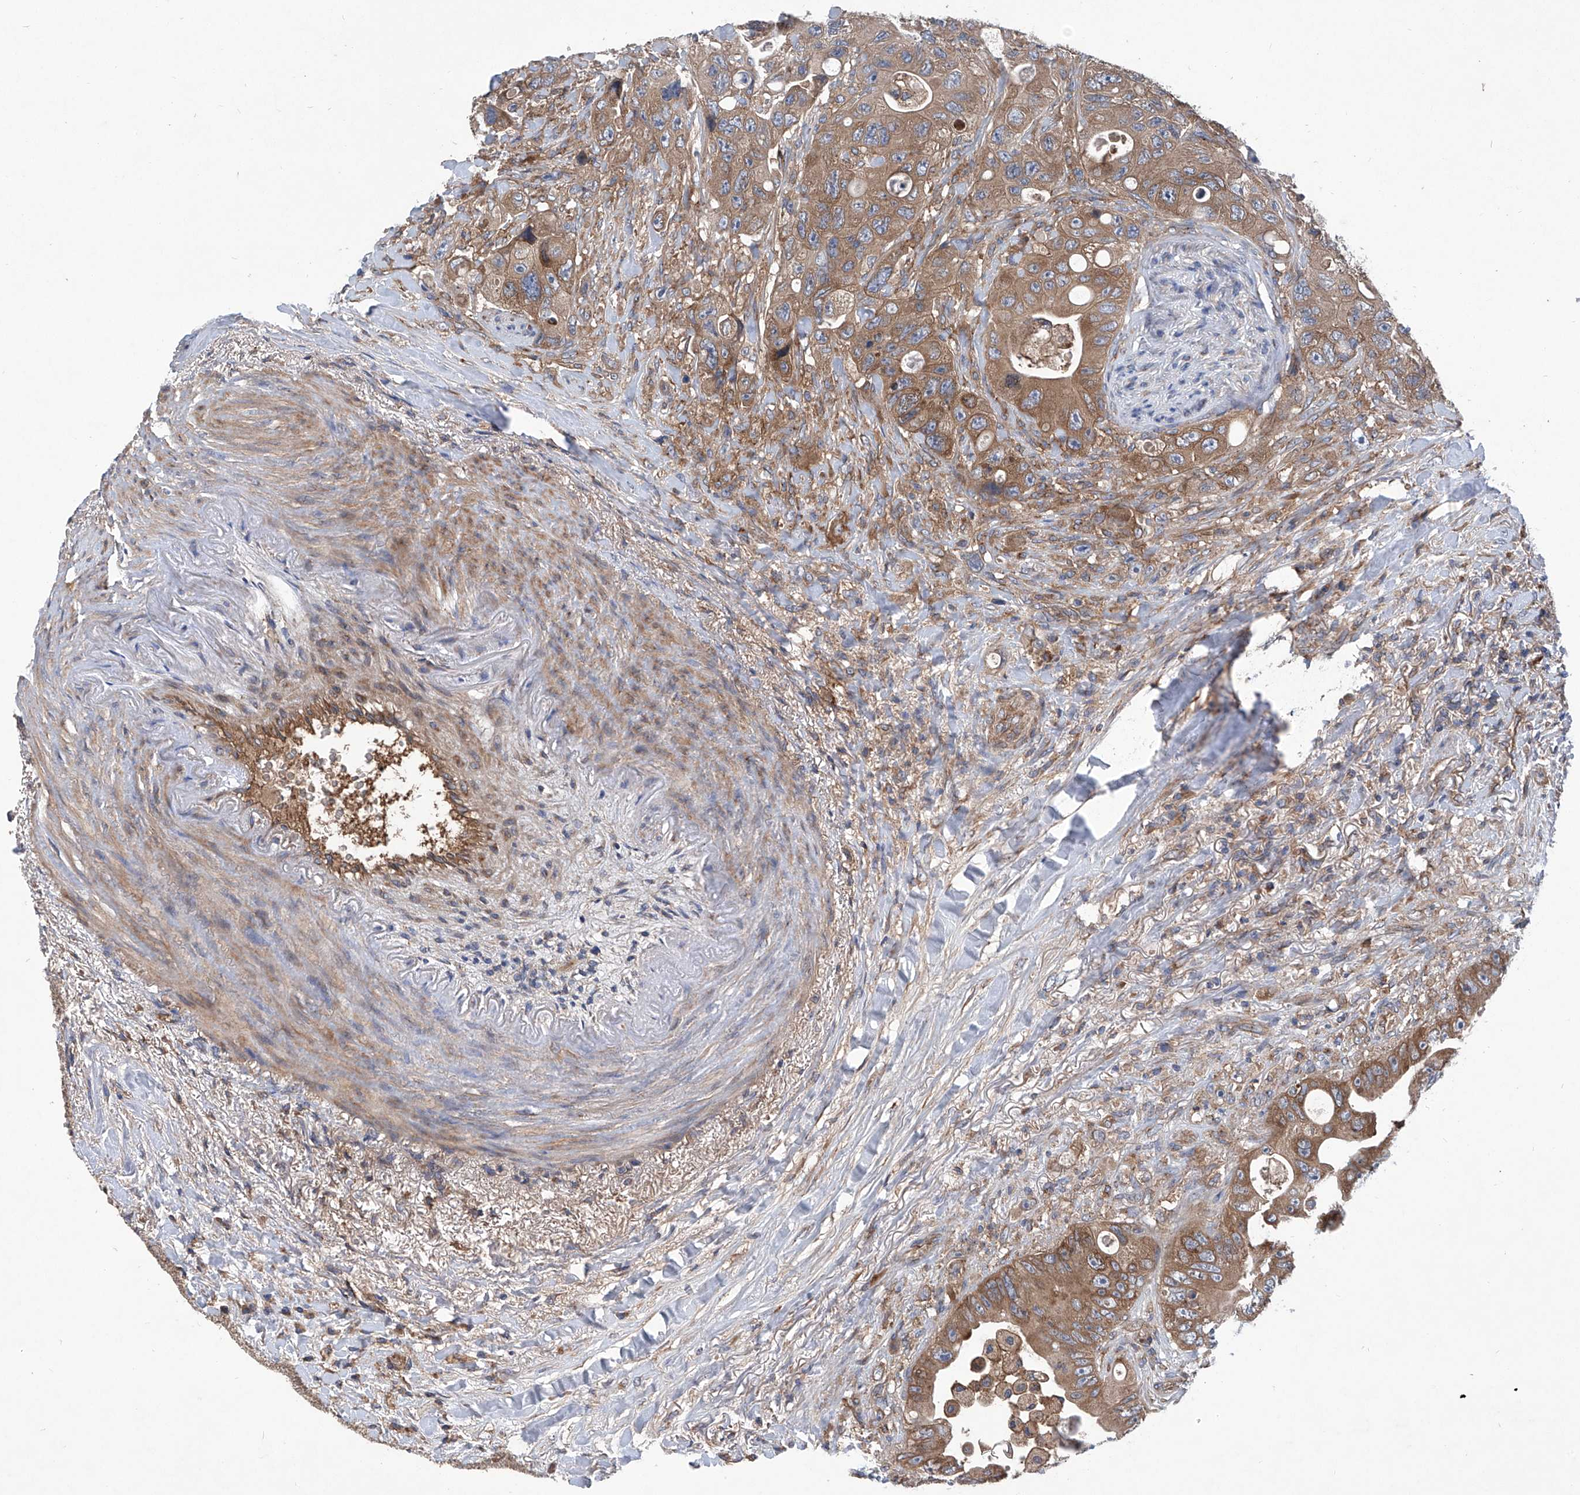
{"staining": {"intensity": "moderate", "quantity": ">75%", "location": "cytoplasmic/membranous"}, "tissue": "colorectal cancer", "cell_type": "Tumor cells", "image_type": "cancer", "snomed": [{"axis": "morphology", "description": "Adenocarcinoma, NOS"}, {"axis": "topography", "description": "Colon"}], "caption": "Colorectal adenocarcinoma stained for a protein displays moderate cytoplasmic/membranous positivity in tumor cells.", "gene": "ASCC3", "patient": {"sex": "female", "age": 46}}